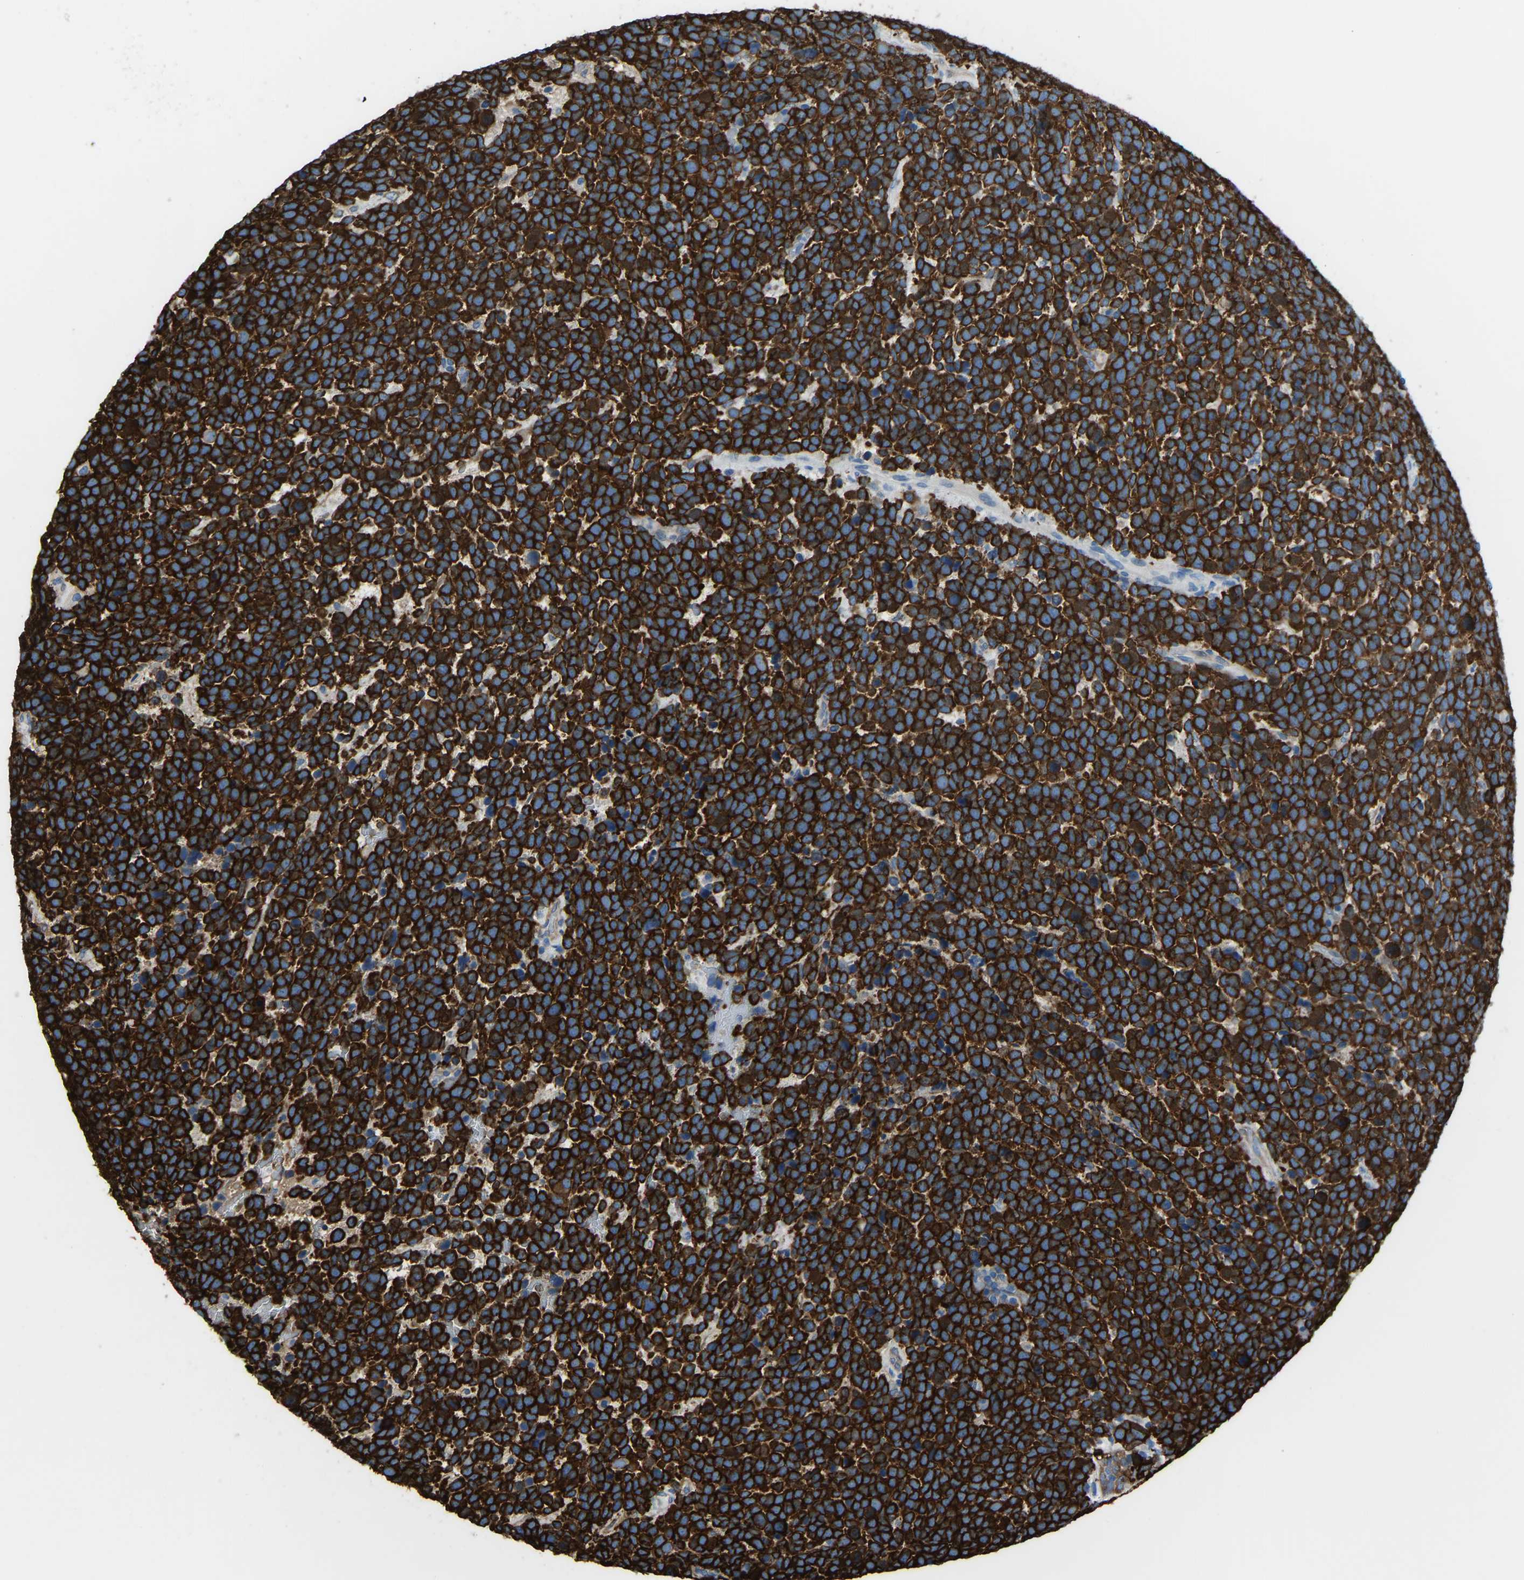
{"staining": {"intensity": "strong", "quantity": ">75%", "location": "cytoplasmic/membranous"}, "tissue": "urothelial cancer", "cell_type": "Tumor cells", "image_type": "cancer", "snomed": [{"axis": "morphology", "description": "Urothelial carcinoma, High grade"}, {"axis": "topography", "description": "Urinary bladder"}], "caption": "Protein expression analysis of high-grade urothelial carcinoma exhibits strong cytoplasmic/membranous staining in about >75% of tumor cells.", "gene": "MYH10", "patient": {"sex": "female", "age": 82}}